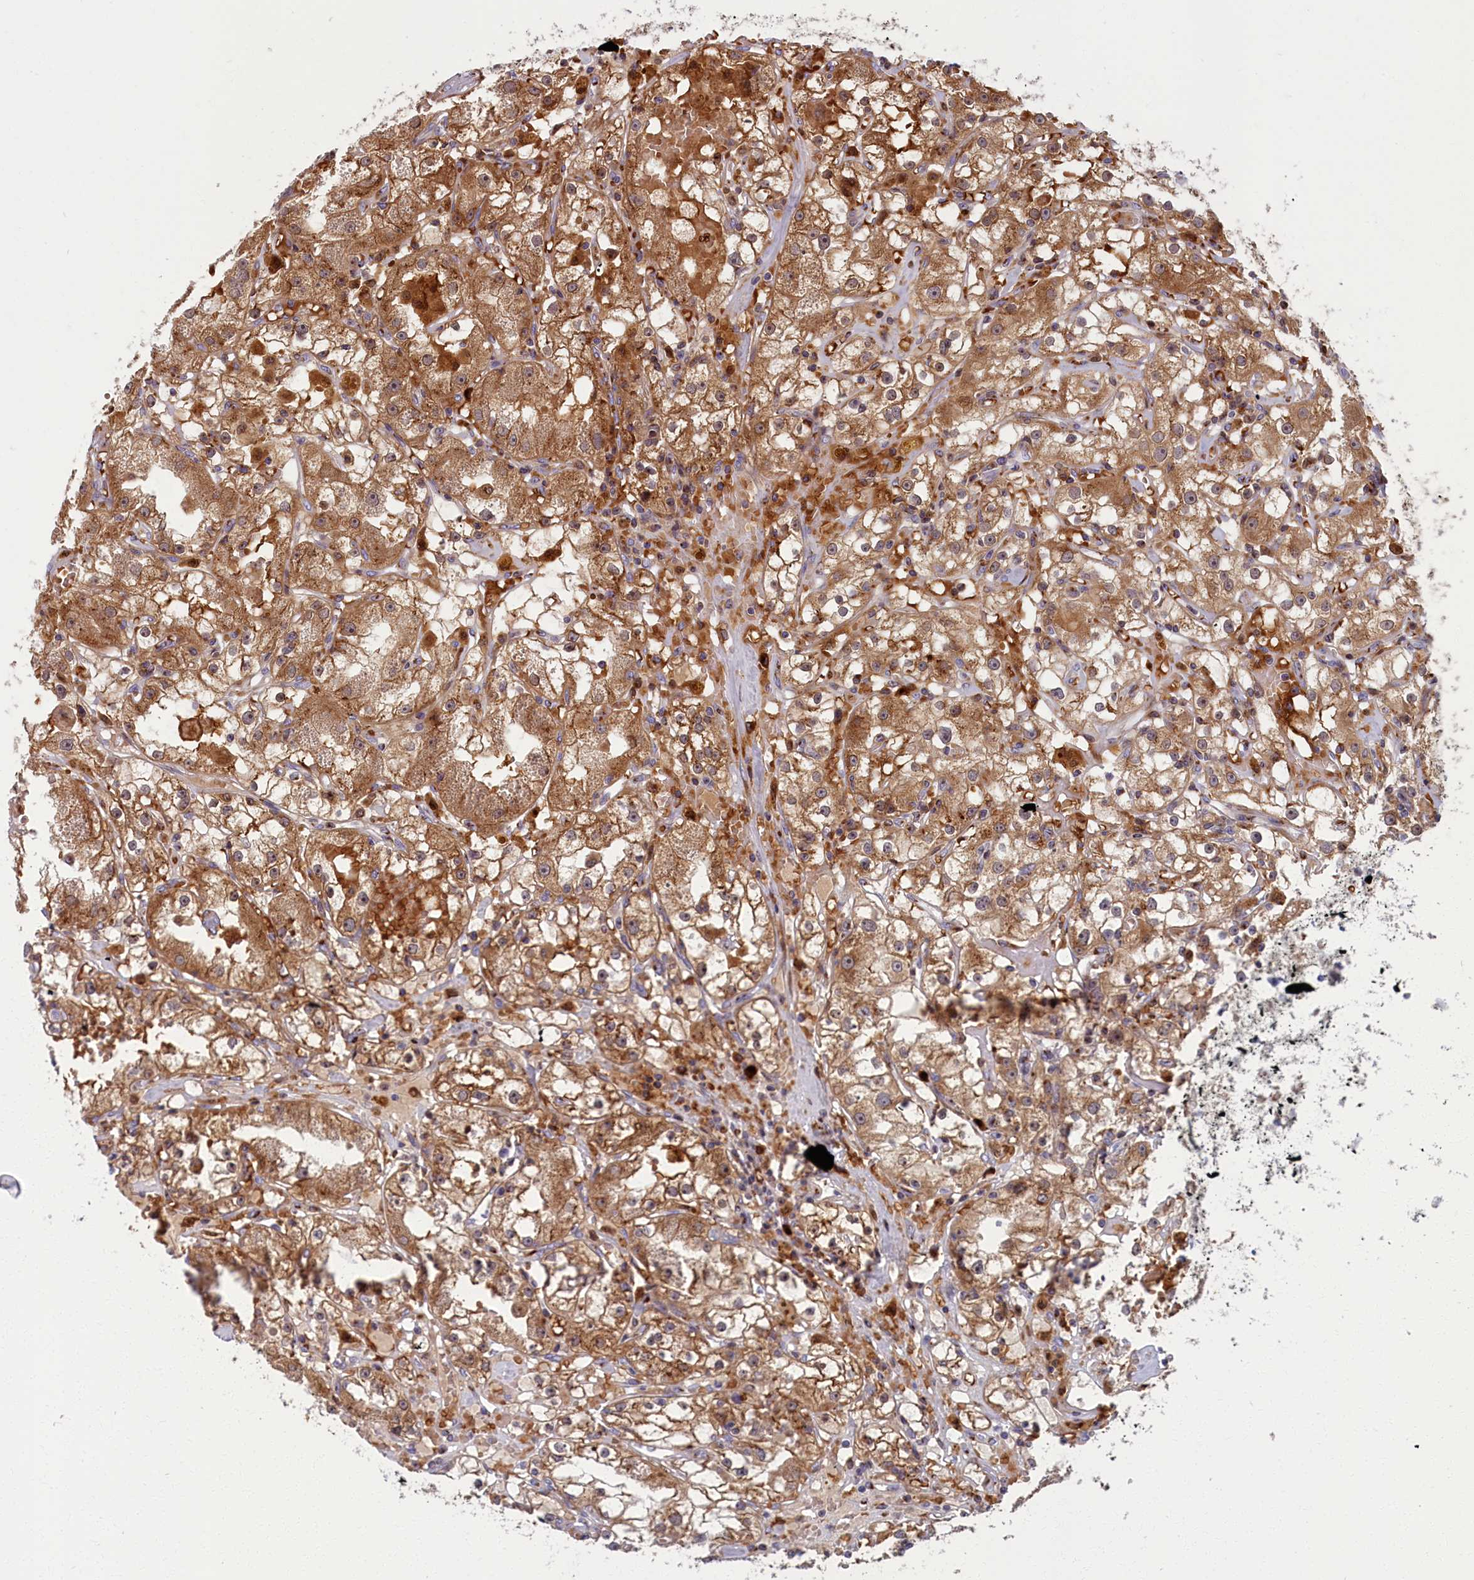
{"staining": {"intensity": "moderate", "quantity": ">75%", "location": "cytoplasmic/membranous"}, "tissue": "renal cancer", "cell_type": "Tumor cells", "image_type": "cancer", "snomed": [{"axis": "morphology", "description": "Adenocarcinoma, NOS"}, {"axis": "topography", "description": "Kidney"}], "caption": "Protein staining exhibits moderate cytoplasmic/membranous positivity in approximately >75% of tumor cells in renal cancer (adenocarcinoma). The protein is stained brown, and the nuclei are stained in blue (DAB (3,3'-diaminobenzidine) IHC with brightfield microscopy, high magnification).", "gene": "BLVRB", "patient": {"sex": "male", "age": 56}}